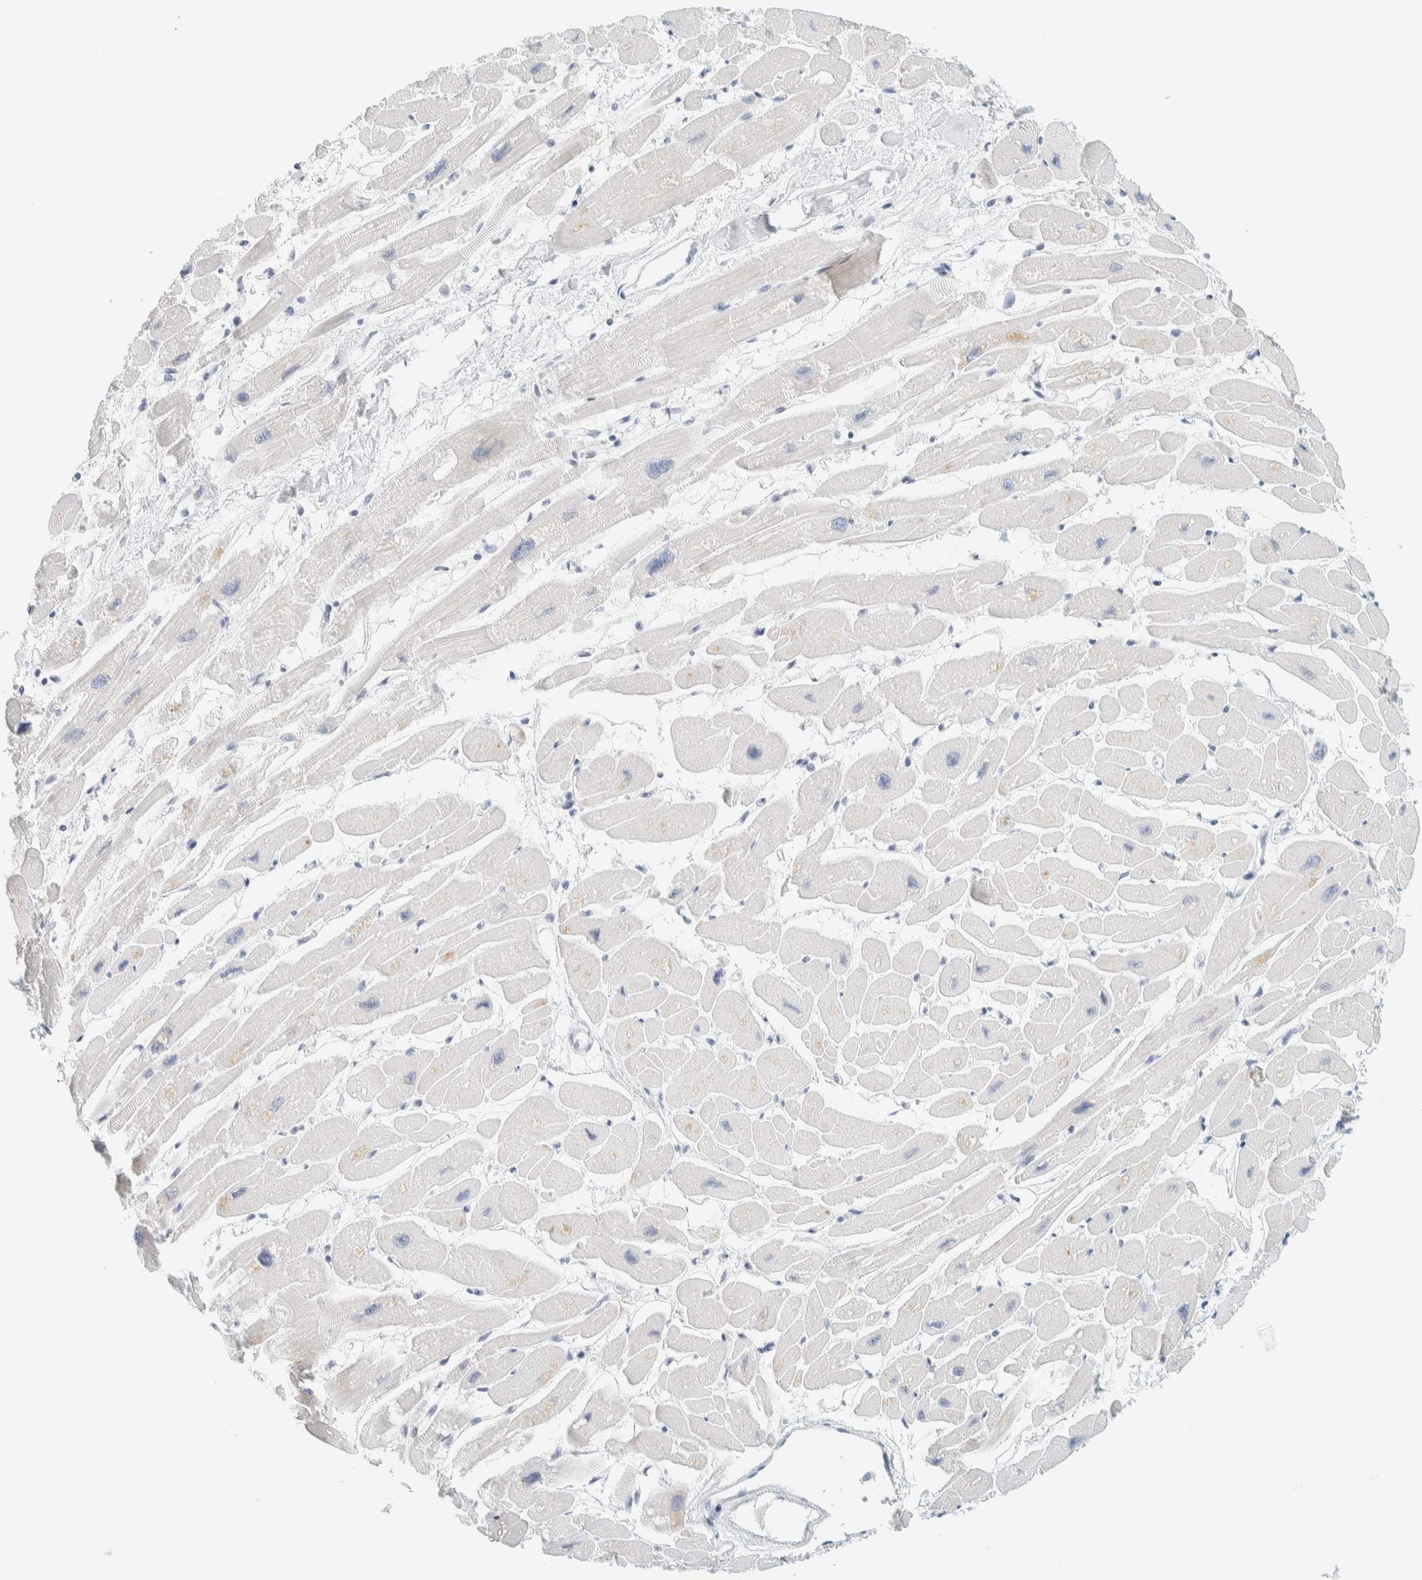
{"staining": {"intensity": "negative", "quantity": "none", "location": "none"}, "tissue": "heart muscle", "cell_type": "Cardiomyocytes", "image_type": "normal", "snomed": [{"axis": "morphology", "description": "Normal tissue, NOS"}, {"axis": "topography", "description": "Heart"}], "caption": "High power microscopy photomicrograph of an immunohistochemistry (IHC) histopathology image of unremarkable heart muscle, revealing no significant expression in cardiomyocytes. The staining is performed using DAB (3,3'-diaminobenzidine) brown chromogen with nuclei counter-stained in using hematoxylin.", "gene": "AARSD1", "patient": {"sex": "female", "age": 54}}